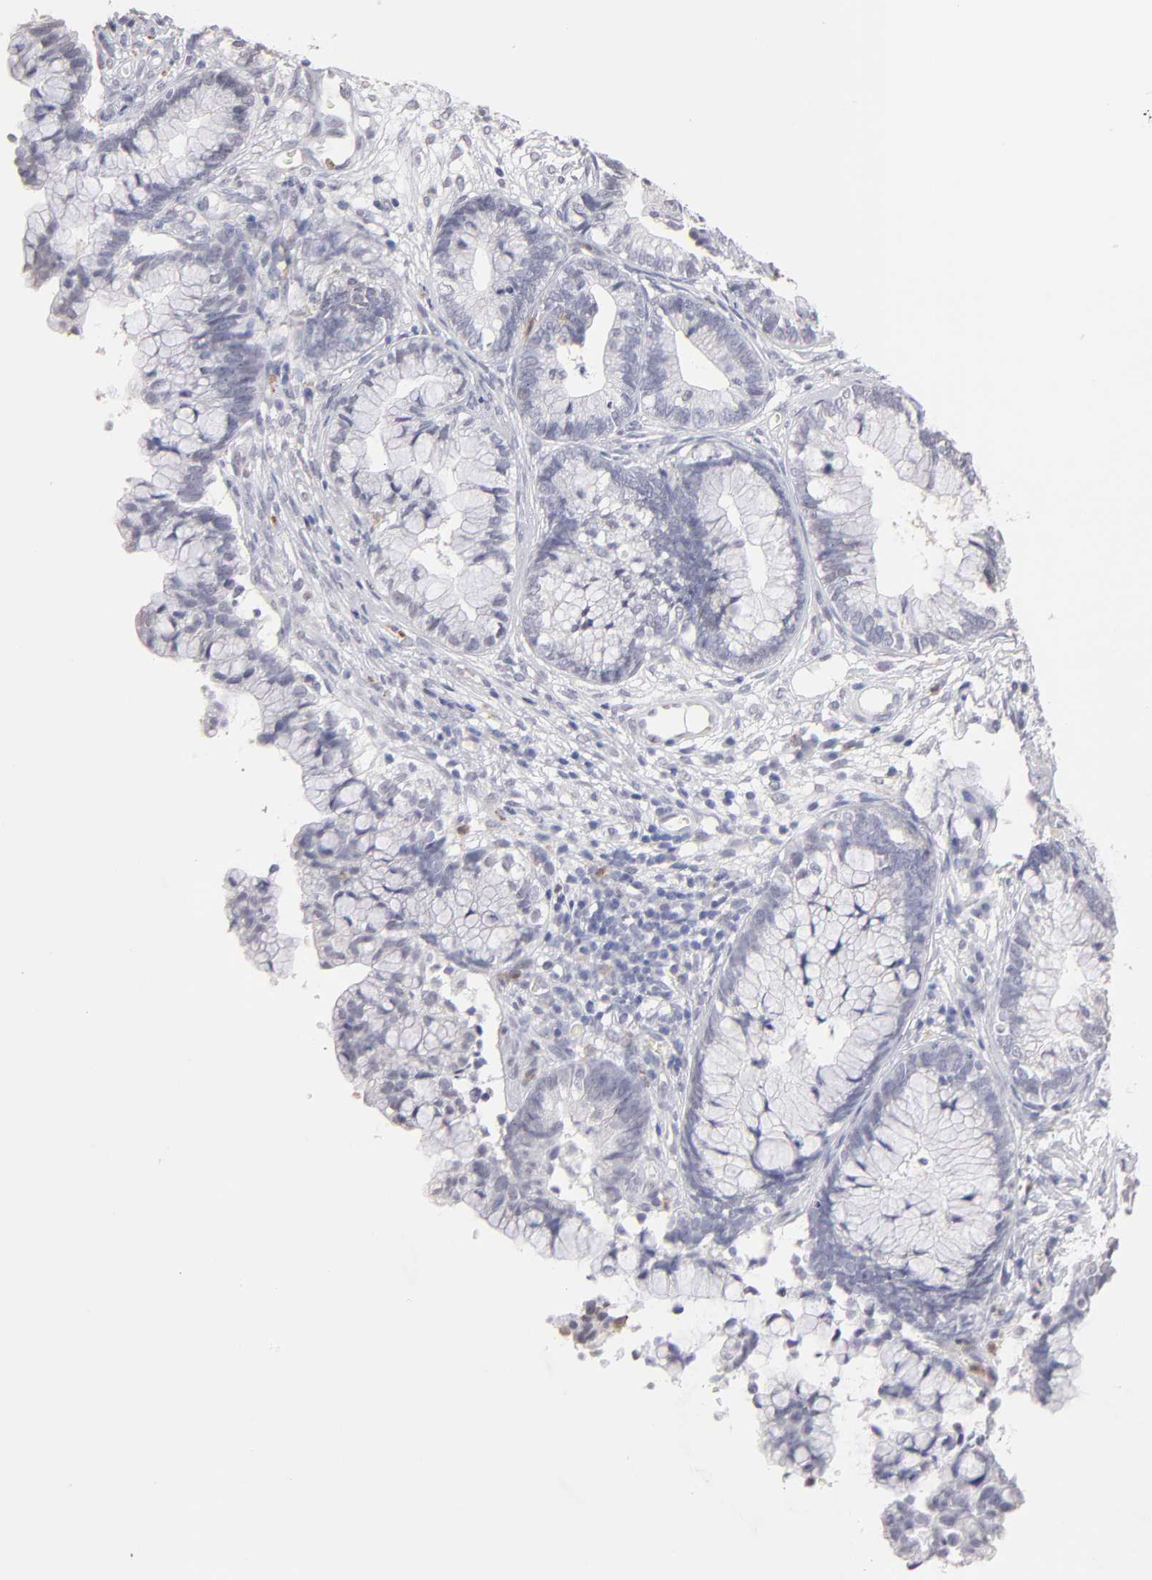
{"staining": {"intensity": "negative", "quantity": "none", "location": "none"}, "tissue": "cervical cancer", "cell_type": "Tumor cells", "image_type": "cancer", "snomed": [{"axis": "morphology", "description": "Adenocarcinoma, NOS"}, {"axis": "topography", "description": "Cervix"}], "caption": "Tumor cells show no significant protein positivity in cervical cancer (adenocarcinoma).", "gene": "MGAM", "patient": {"sex": "female", "age": 44}}